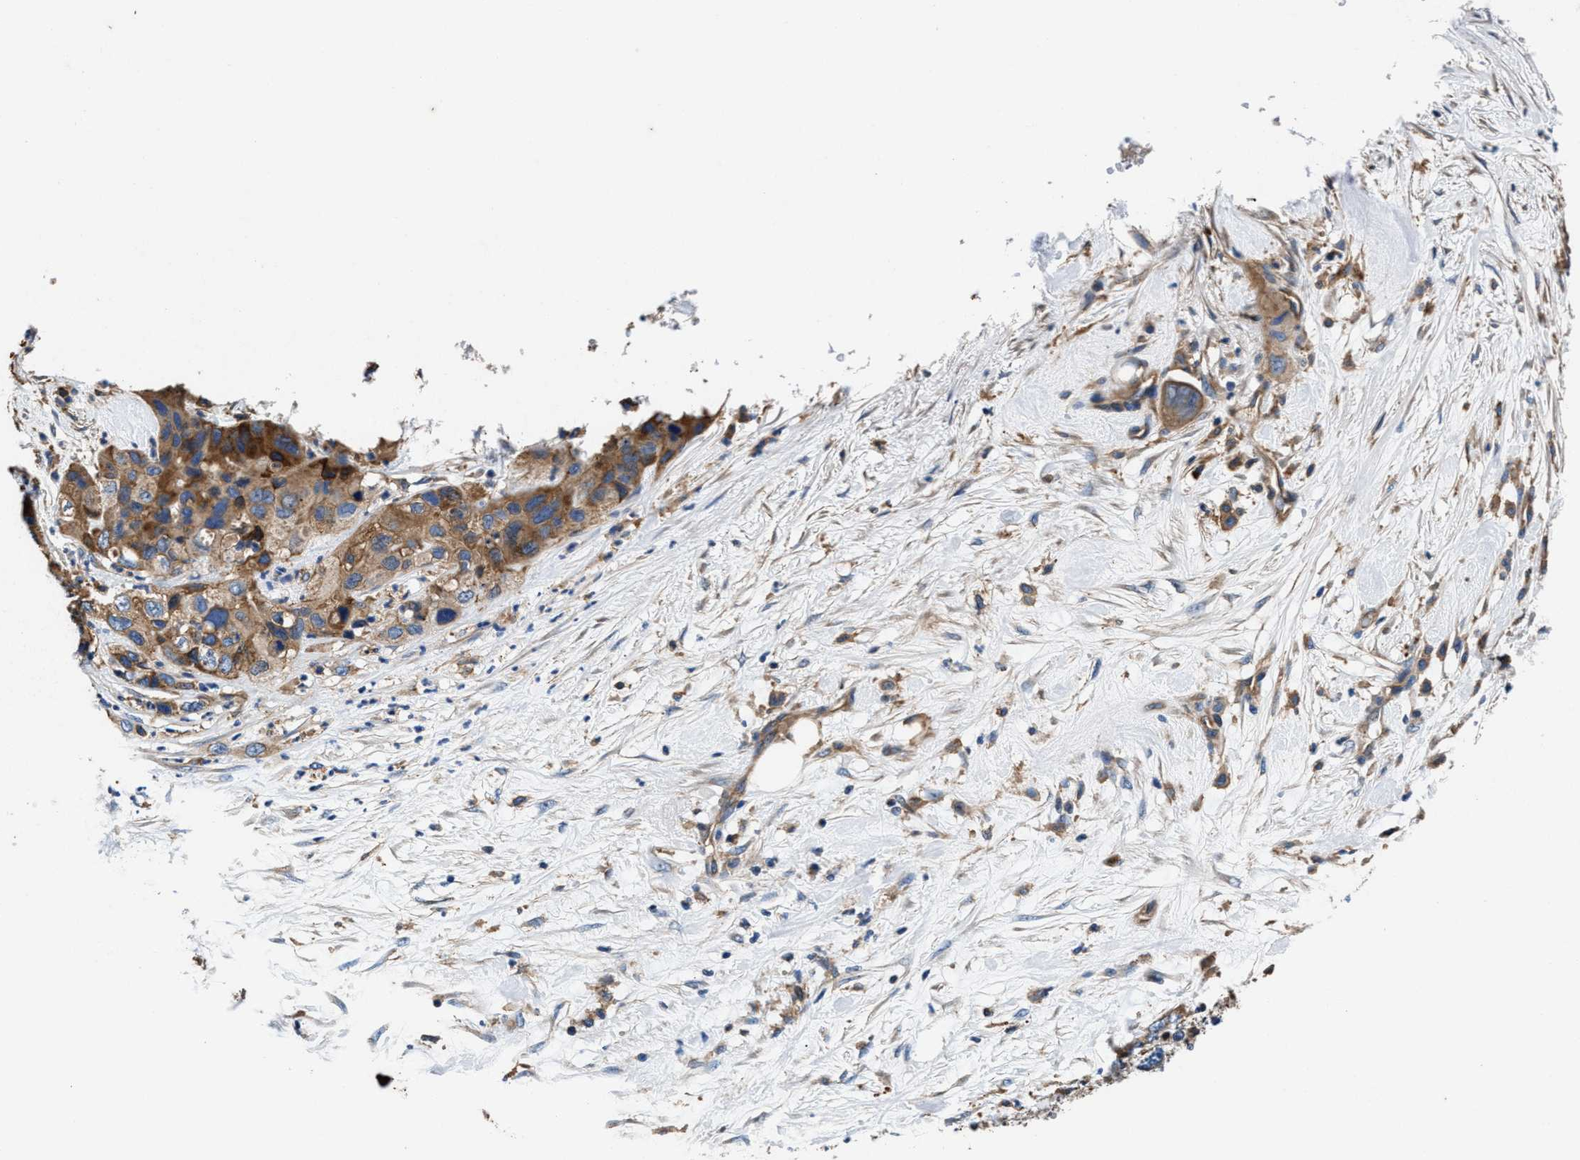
{"staining": {"intensity": "moderate", "quantity": ">75%", "location": "cytoplasmic/membranous"}, "tissue": "pancreatic cancer", "cell_type": "Tumor cells", "image_type": "cancer", "snomed": [{"axis": "morphology", "description": "Adenocarcinoma, NOS"}, {"axis": "topography", "description": "Pancreas"}], "caption": "Pancreatic cancer (adenocarcinoma) stained for a protein demonstrates moderate cytoplasmic/membranous positivity in tumor cells.", "gene": "PPP1R9B", "patient": {"sex": "female", "age": 71}}